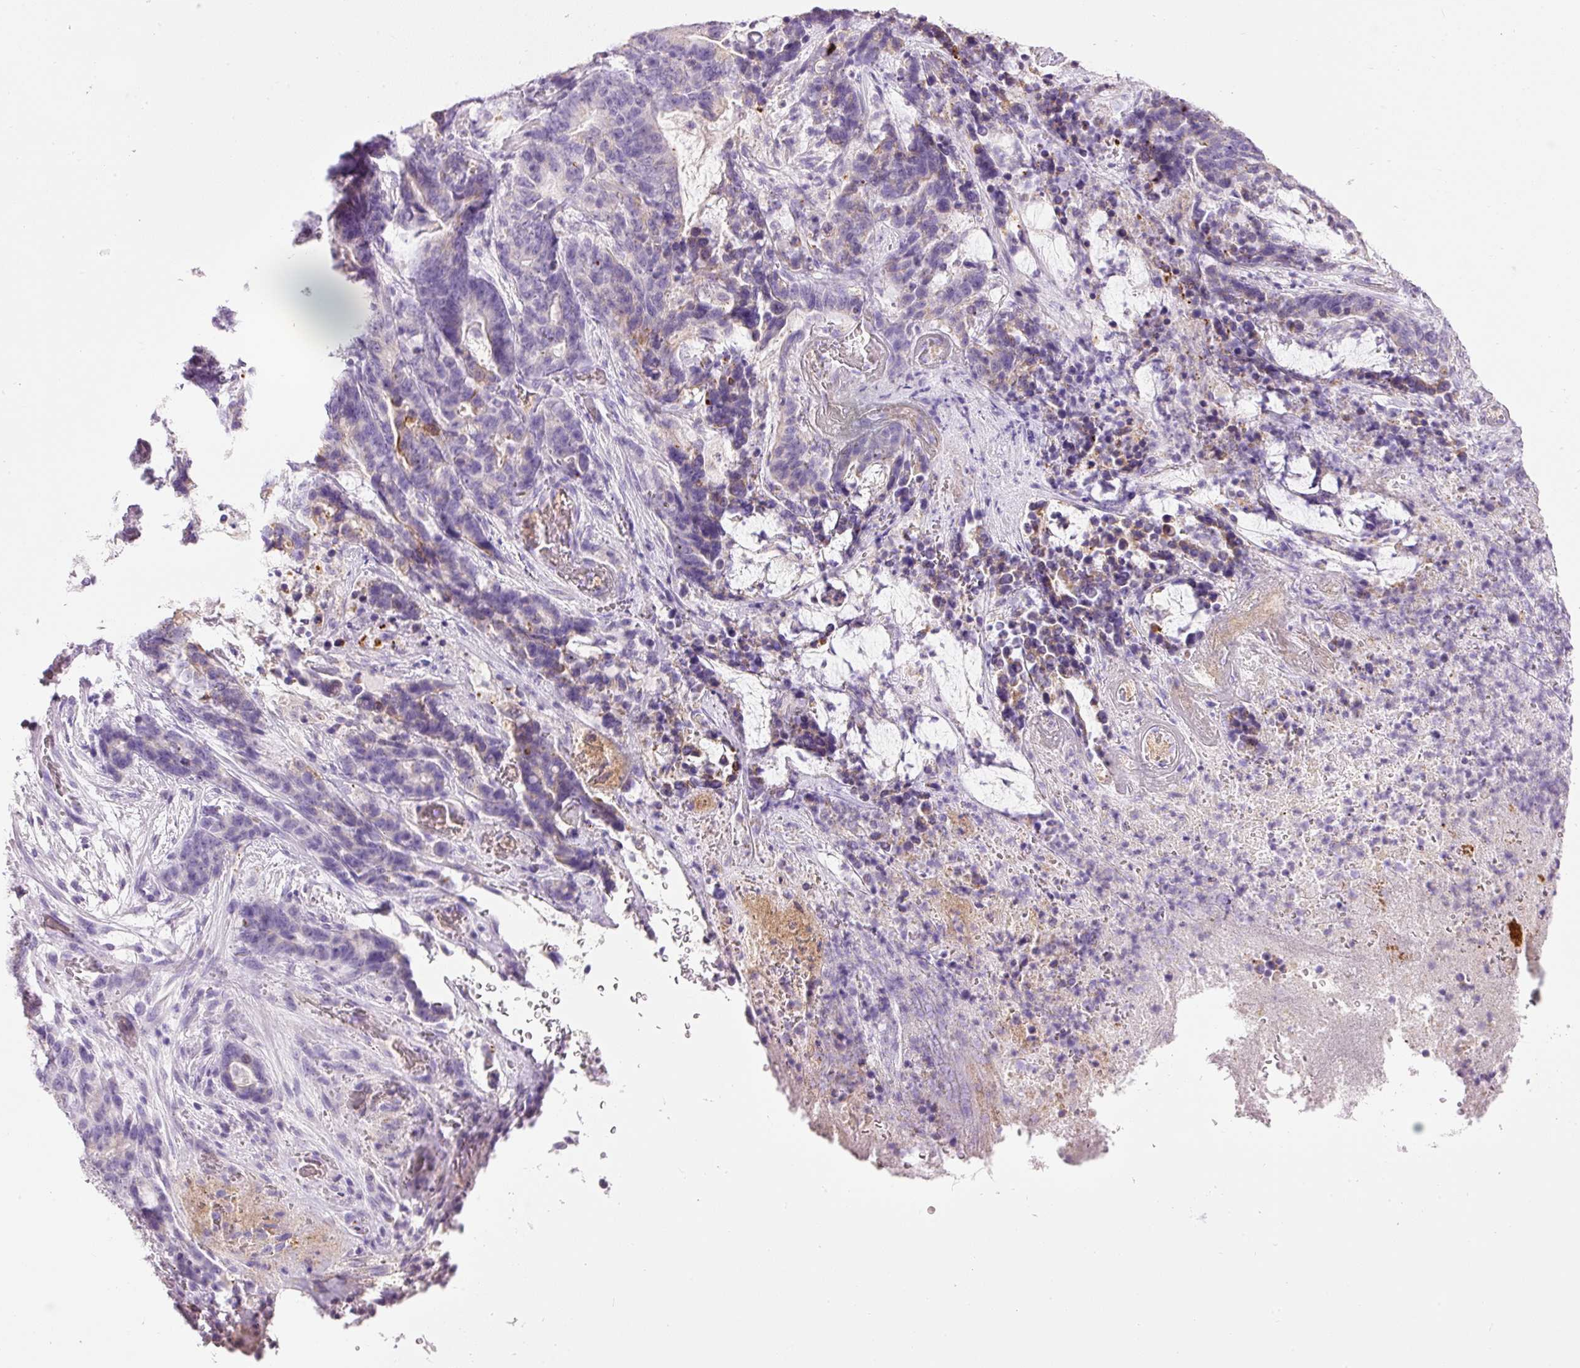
{"staining": {"intensity": "weak", "quantity": "<25%", "location": "cytoplasmic/membranous"}, "tissue": "stomach cancer", "cell_type": "Tumor cells", "image_type": "cancer", "snomed": [{"axis": "morphology", "description": "Normal tissue, NOS"}, {"axis": "morphology", "description": "Adenocarcinoma, NOS"}, {"axis": "topography", "description": "Stomach"}], "caption": "There is no significant positivity in tumor cells of stomach adenocarcinoma.", "gene": "CARD16", "patient": {"sex": "female", "age": 64}}